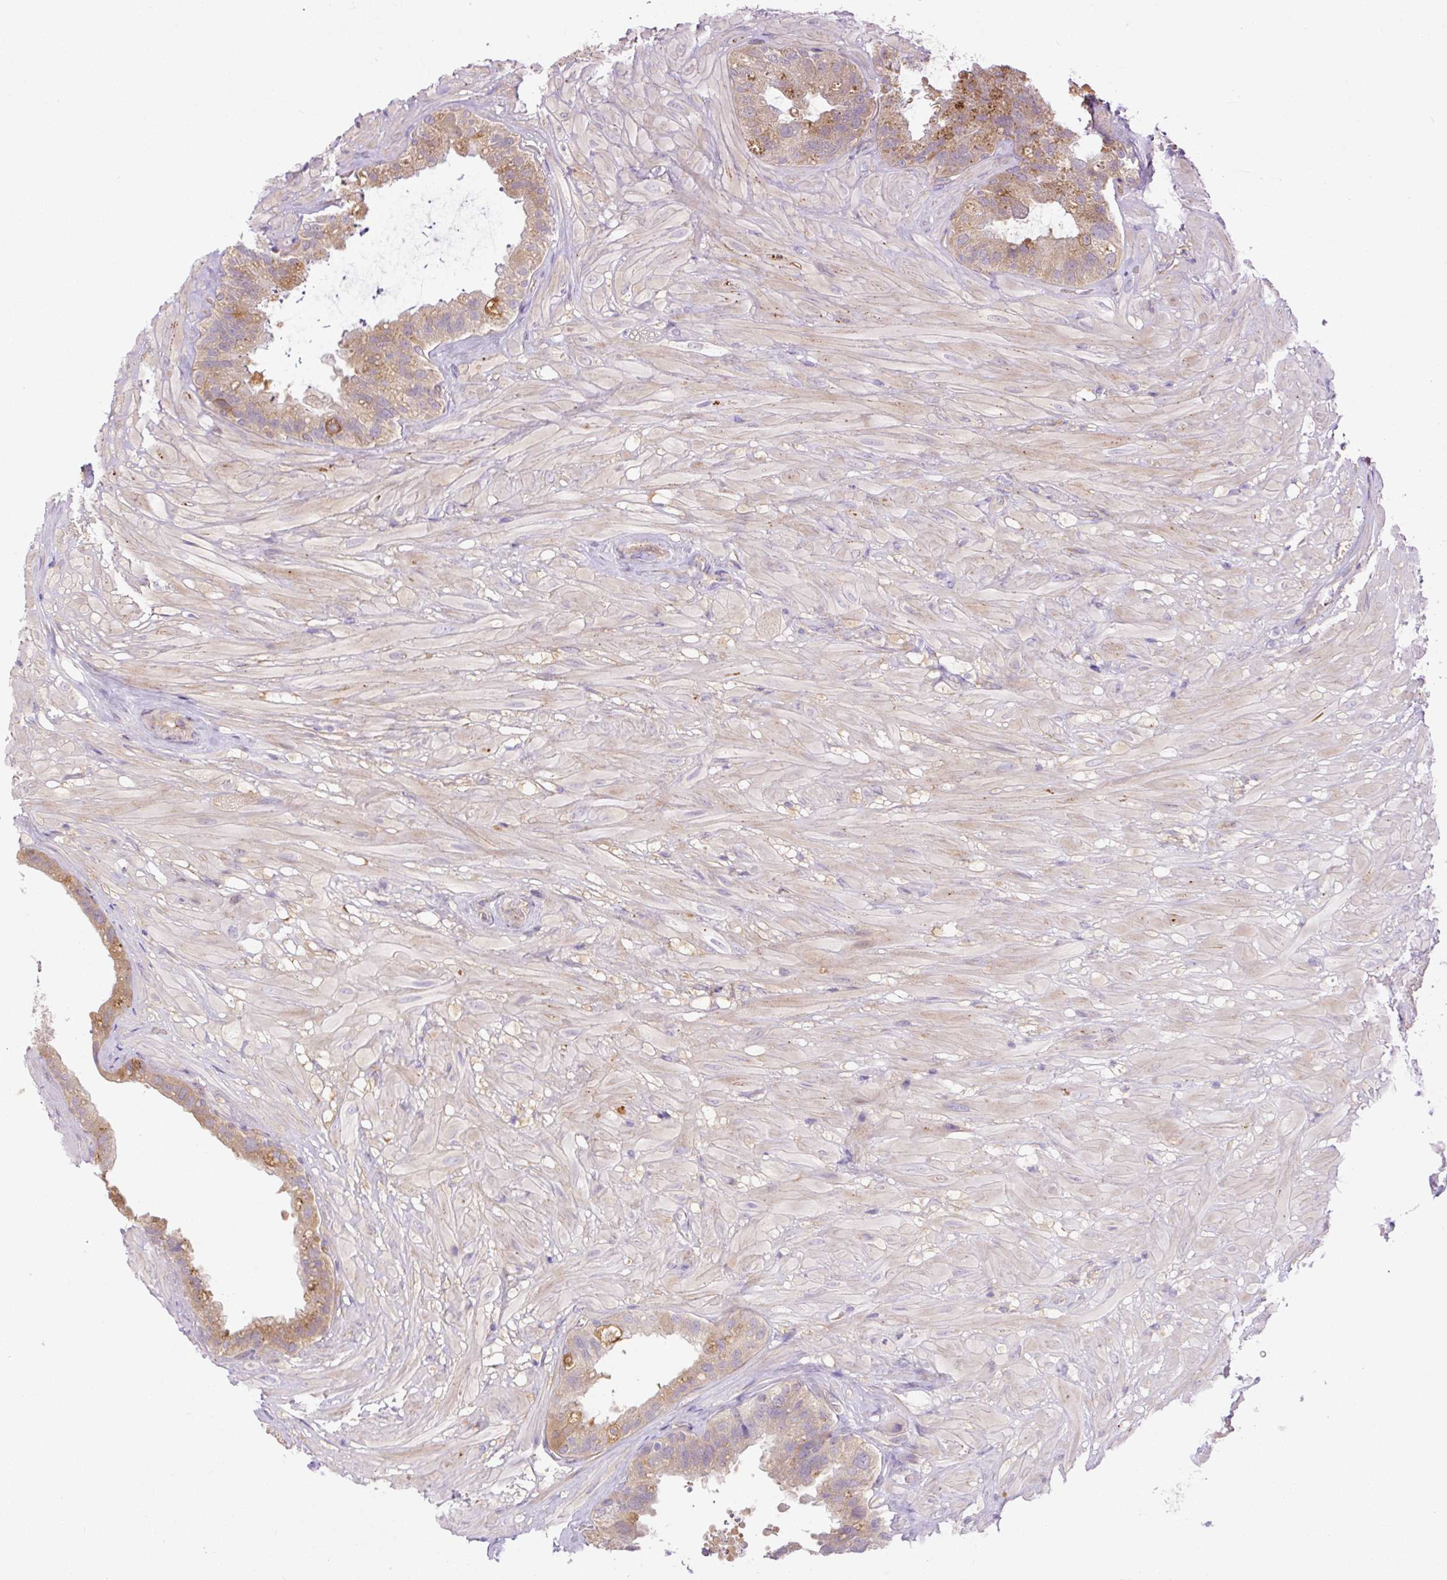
{"staining": {"intensity": "moderate", "quantity": "25%-75%", "location": "cytoplasmic/membranous"}, "tissue": "seminal vesicle", "cell_type": "Glandular cells", "image_type": "normal", "snomed": [{"axis": "morphology", "description": "Normal tissue, NOS"}, {"axis": "topography", "description": "Seminal veicle"}, {"axis": "topography", "description": "Peripheral nerve tissue"}], "caption": "Immunohistochemical staining of benign seminal vesicle exhibits medium levels of moderate cytoplasmic/membranous positivity in approximately 25%-75% of glandular cells. (IHC, brightfield microscopy, high magnification).", "gene": "PPME1", "patient": {"sex": "male", "age": 76}}